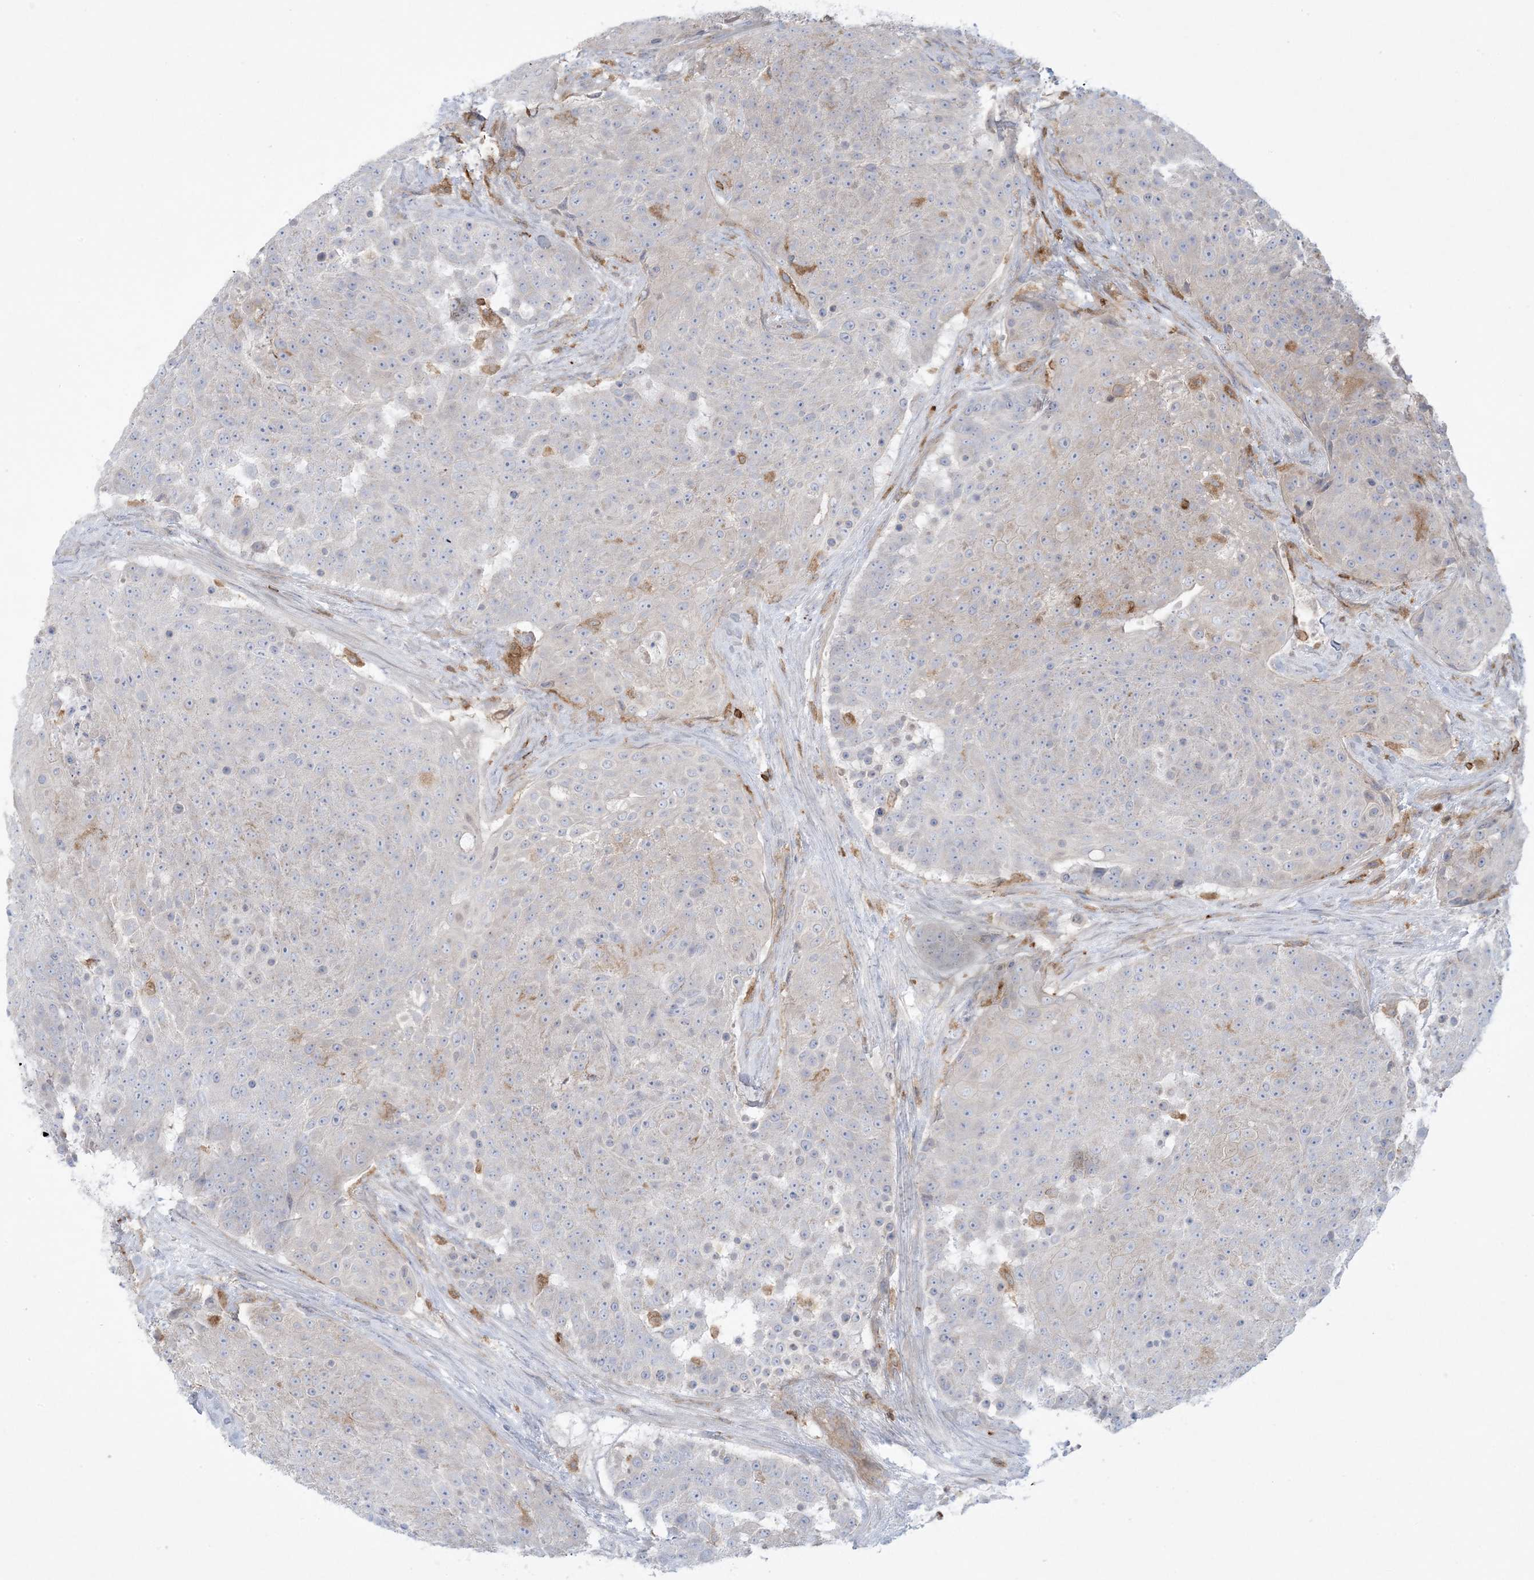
{"staining": {"intensity": "negative", "quantity": "none", "location": "none"}, "tissue": "urothelial cancer", "cell_type": "Tumor cells", "image_type": "cancer", "snomed": [{"axis": "morphology", "description": "Urothelial carcinoma, High grade"}, {"axis": "topography", "description": "Urinary bladder"}], "caption": "A photomicrograph of human urothelial cancer is negative for staining in tumor cells.", "gene": "ARHGAP30", "patient": {"sex": "female", "age": 63}}